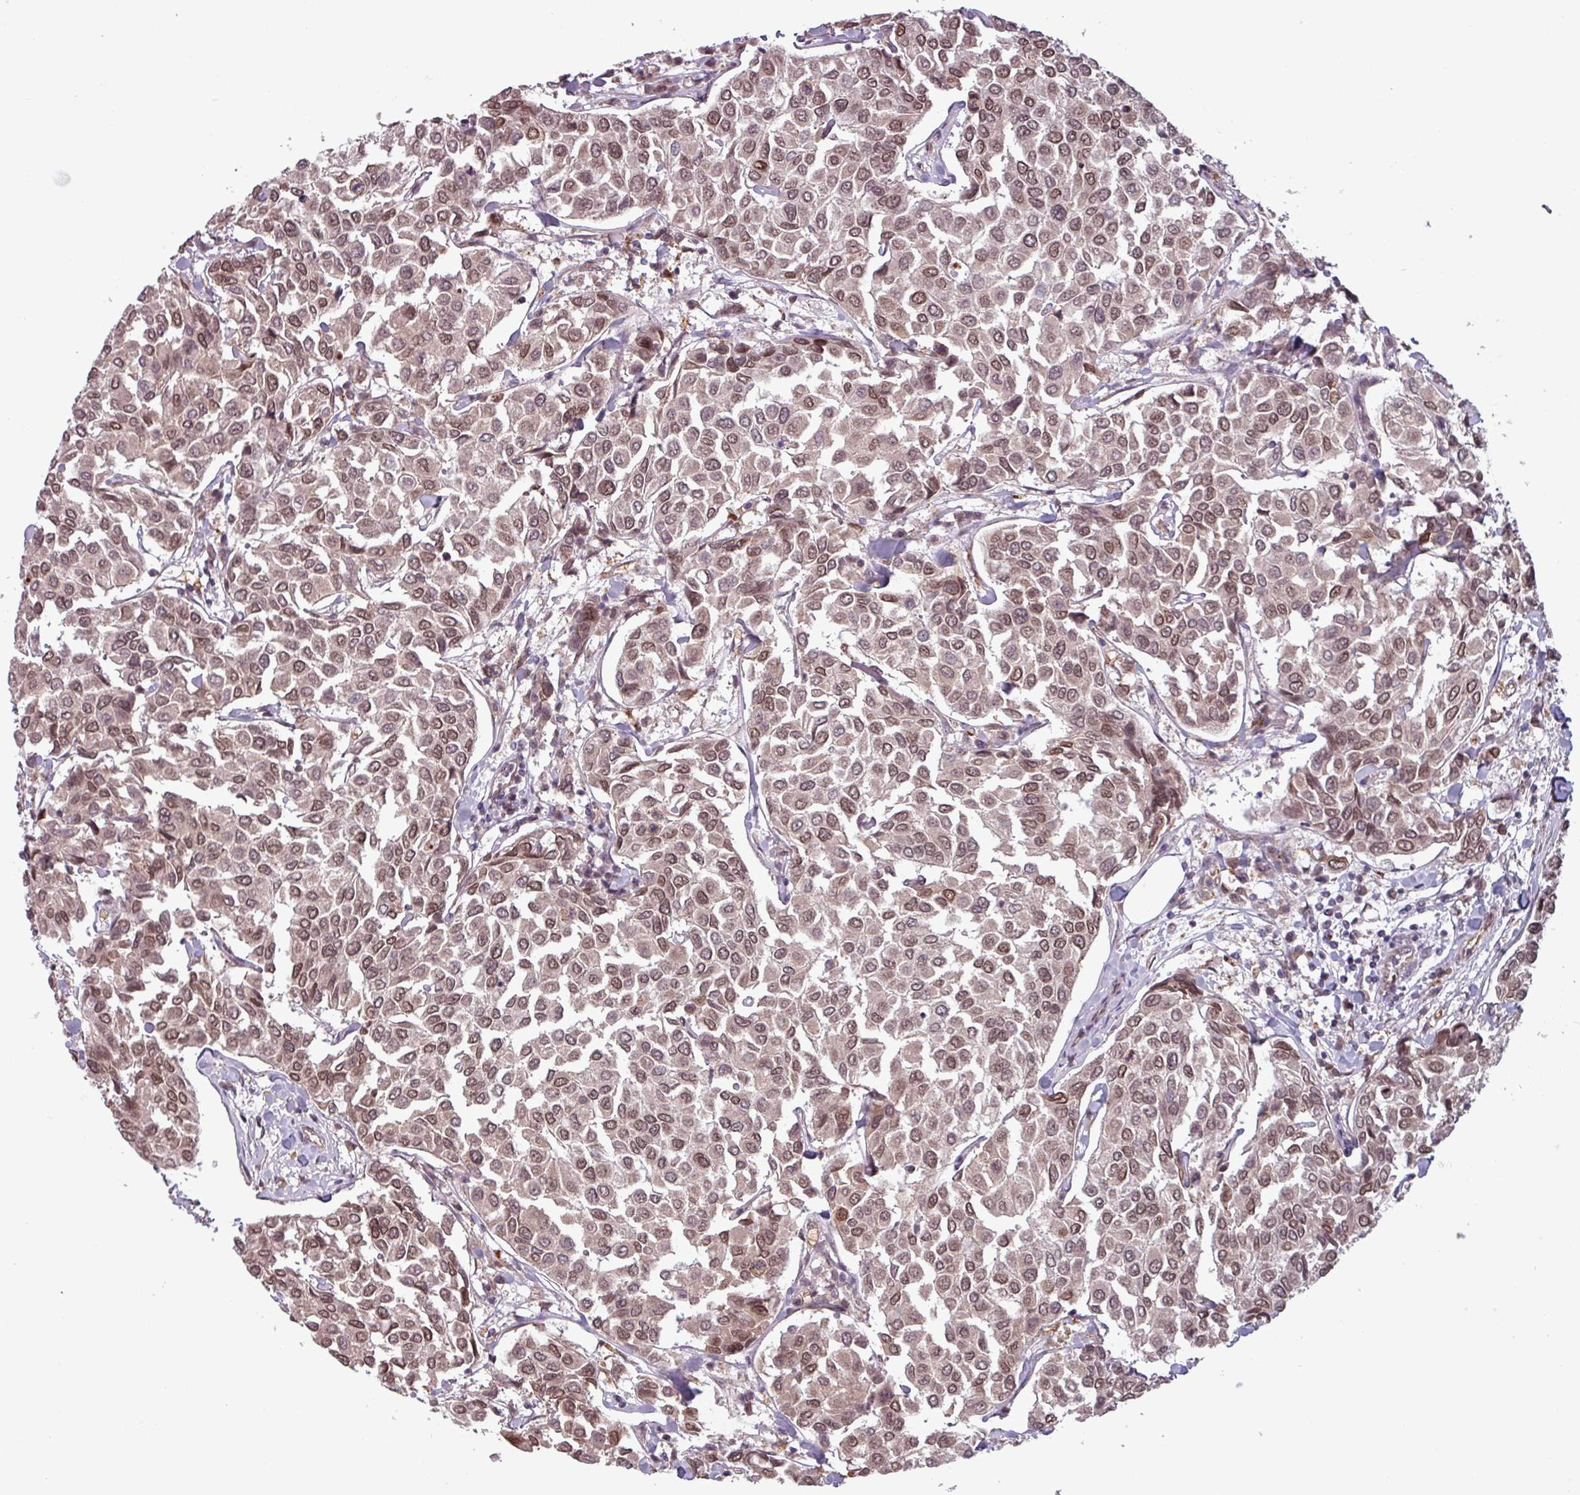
{"staining": {"intensity": "moderate", "quantity": ">75%", "location": "cytoplasmic/membranous,nuclear"}, "tissue": "breast cancer", "cell_type": "Tumor cells", "image_type": "cancer", "snomed": [{"axis": "morphology", "description": "Duct carcinoma"}, {"axis": "topography", "description": "Breast"}], "caption": "A photomicrograph of breast intraductal carcinoma stained for a protein reveals moderate cytoplasmic/membranous and nuclear brown staining in tumor cells.", "gene": "RBM4B", "patient": {"sex": "female", "age": 55}}